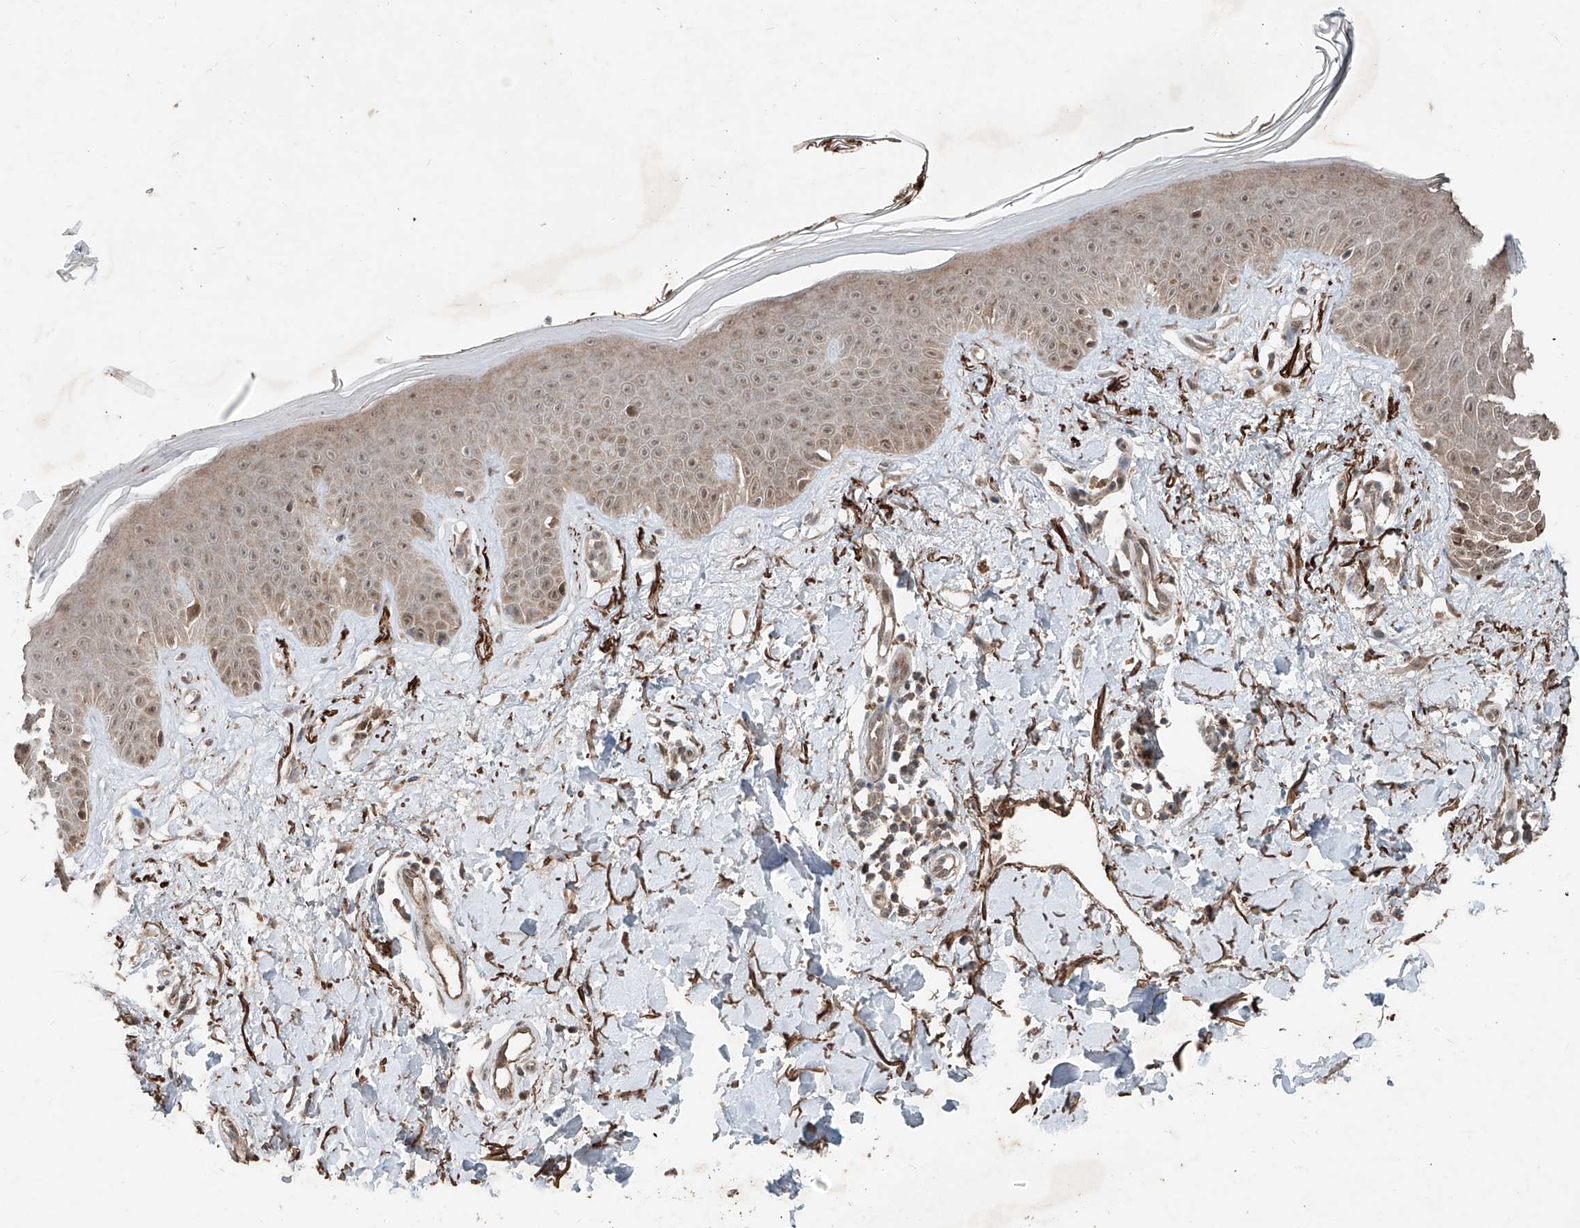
{"staining": {"intensity": "negative", "quantity": "none", "location": "none"}, "tissue": "skin", "cell_type": "Fibroblasts", "image_type": "normal", "snomed": [{"axis": "morphology", "description": "Normal tissue, NOS"}, {"axis": "topography", "description": "Skin"}], "caption": "Immunohistochemical staining of benign human skin demonstrates no significant expression in fibroblasts.", "gene": "ZNF620", "patient": {"sex": "female", "age": 64}}